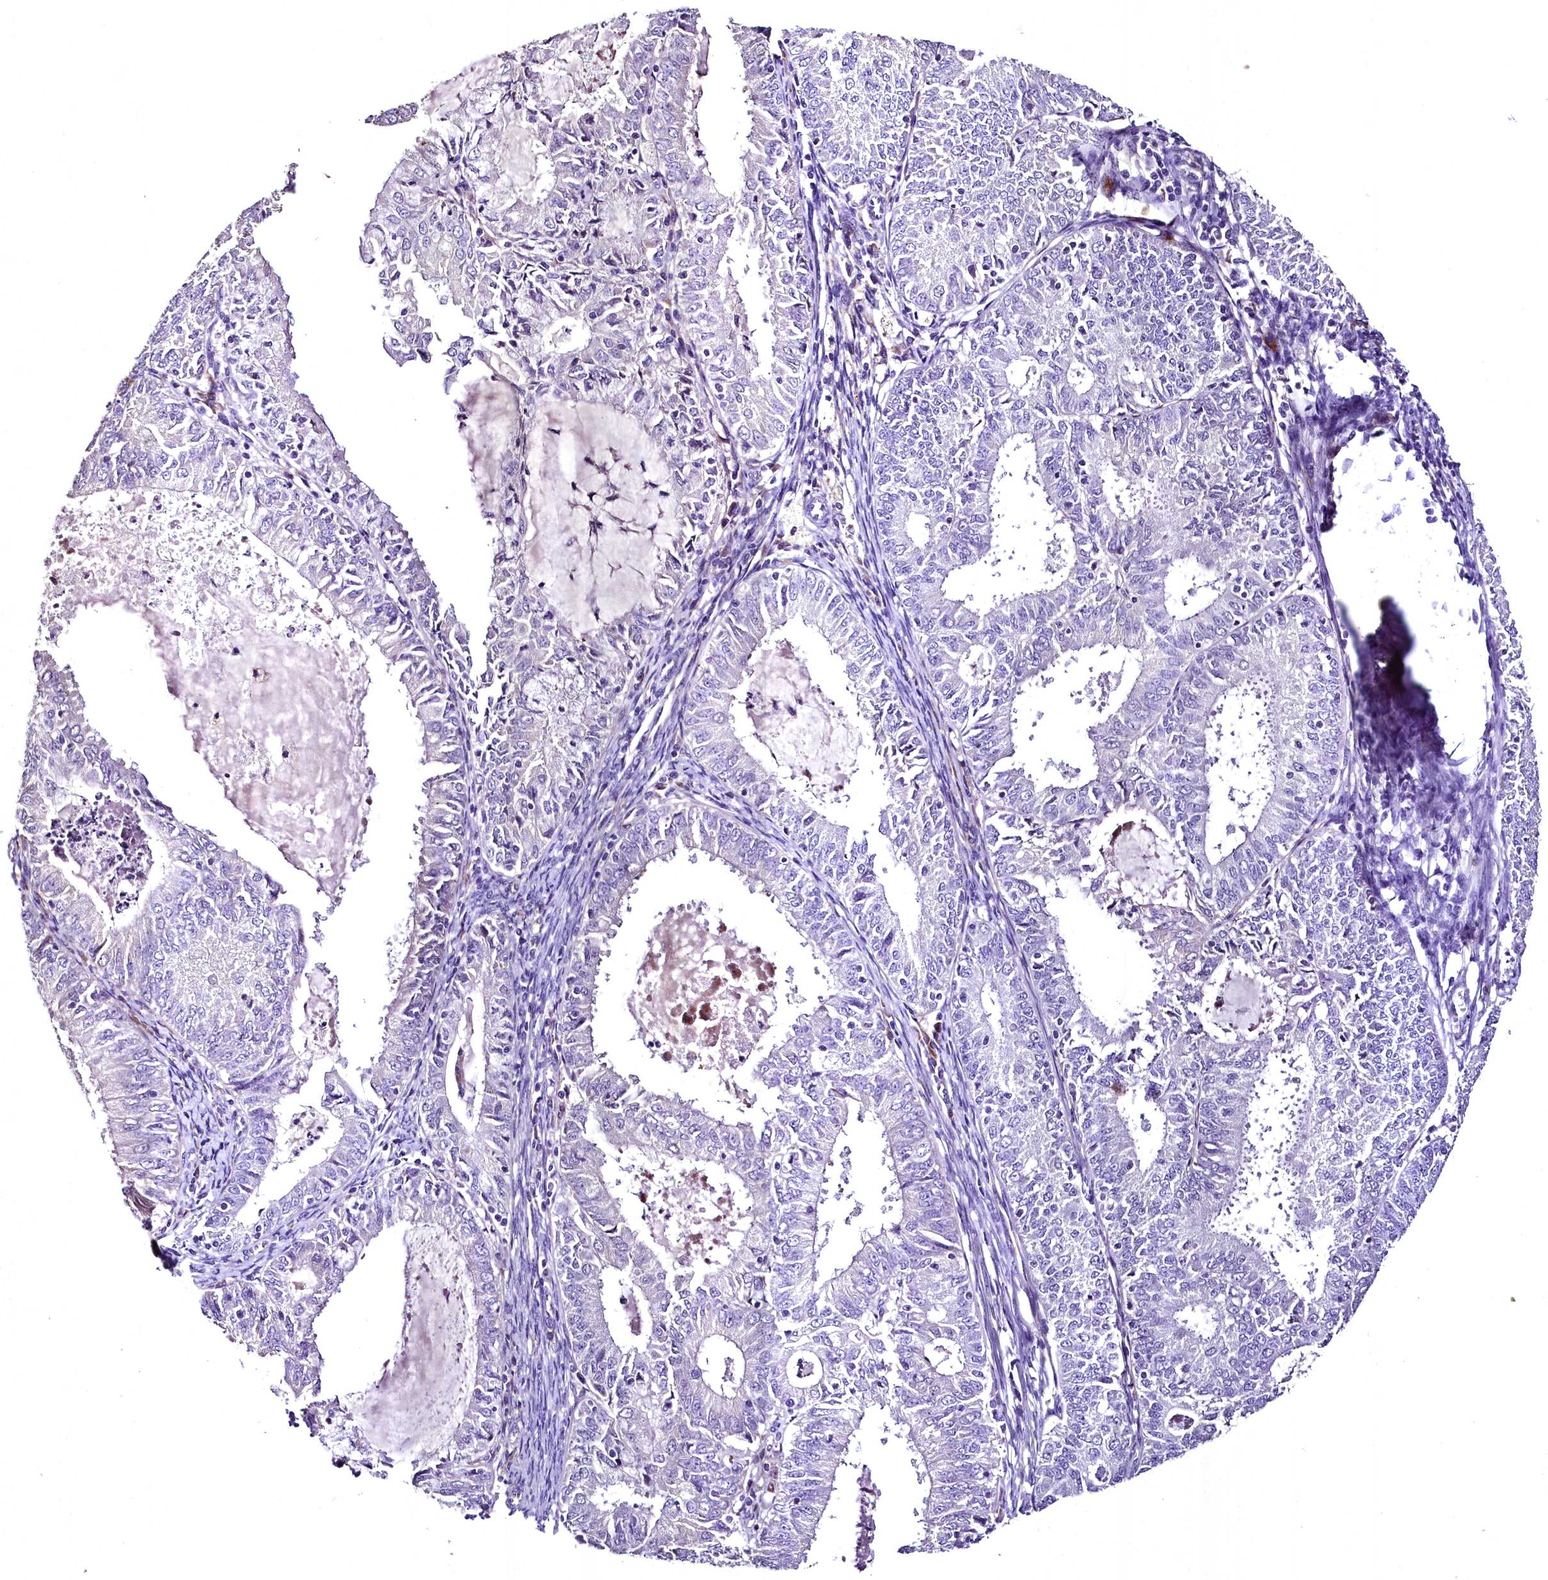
{"staining": {"intensity": "negative", "quantity": "none", "location": "none"}, "tissue": "endometrial cancer", "cell_type": "Tumor cells", "image_type": "cancer", "snomed": [{"axis": "morphology", "description": "Adenocarcinoma, NOS"}, {"axis": "topography", "description": "Endometrium"}], "caption": "This is an immunohistochemistry (IHC) histopathology image of endometrial cancer (adenocarcinoma). There is no expression in tumor cells.", "gene": "MS4A18", "patient": {"sex": "female", "age": 57}}